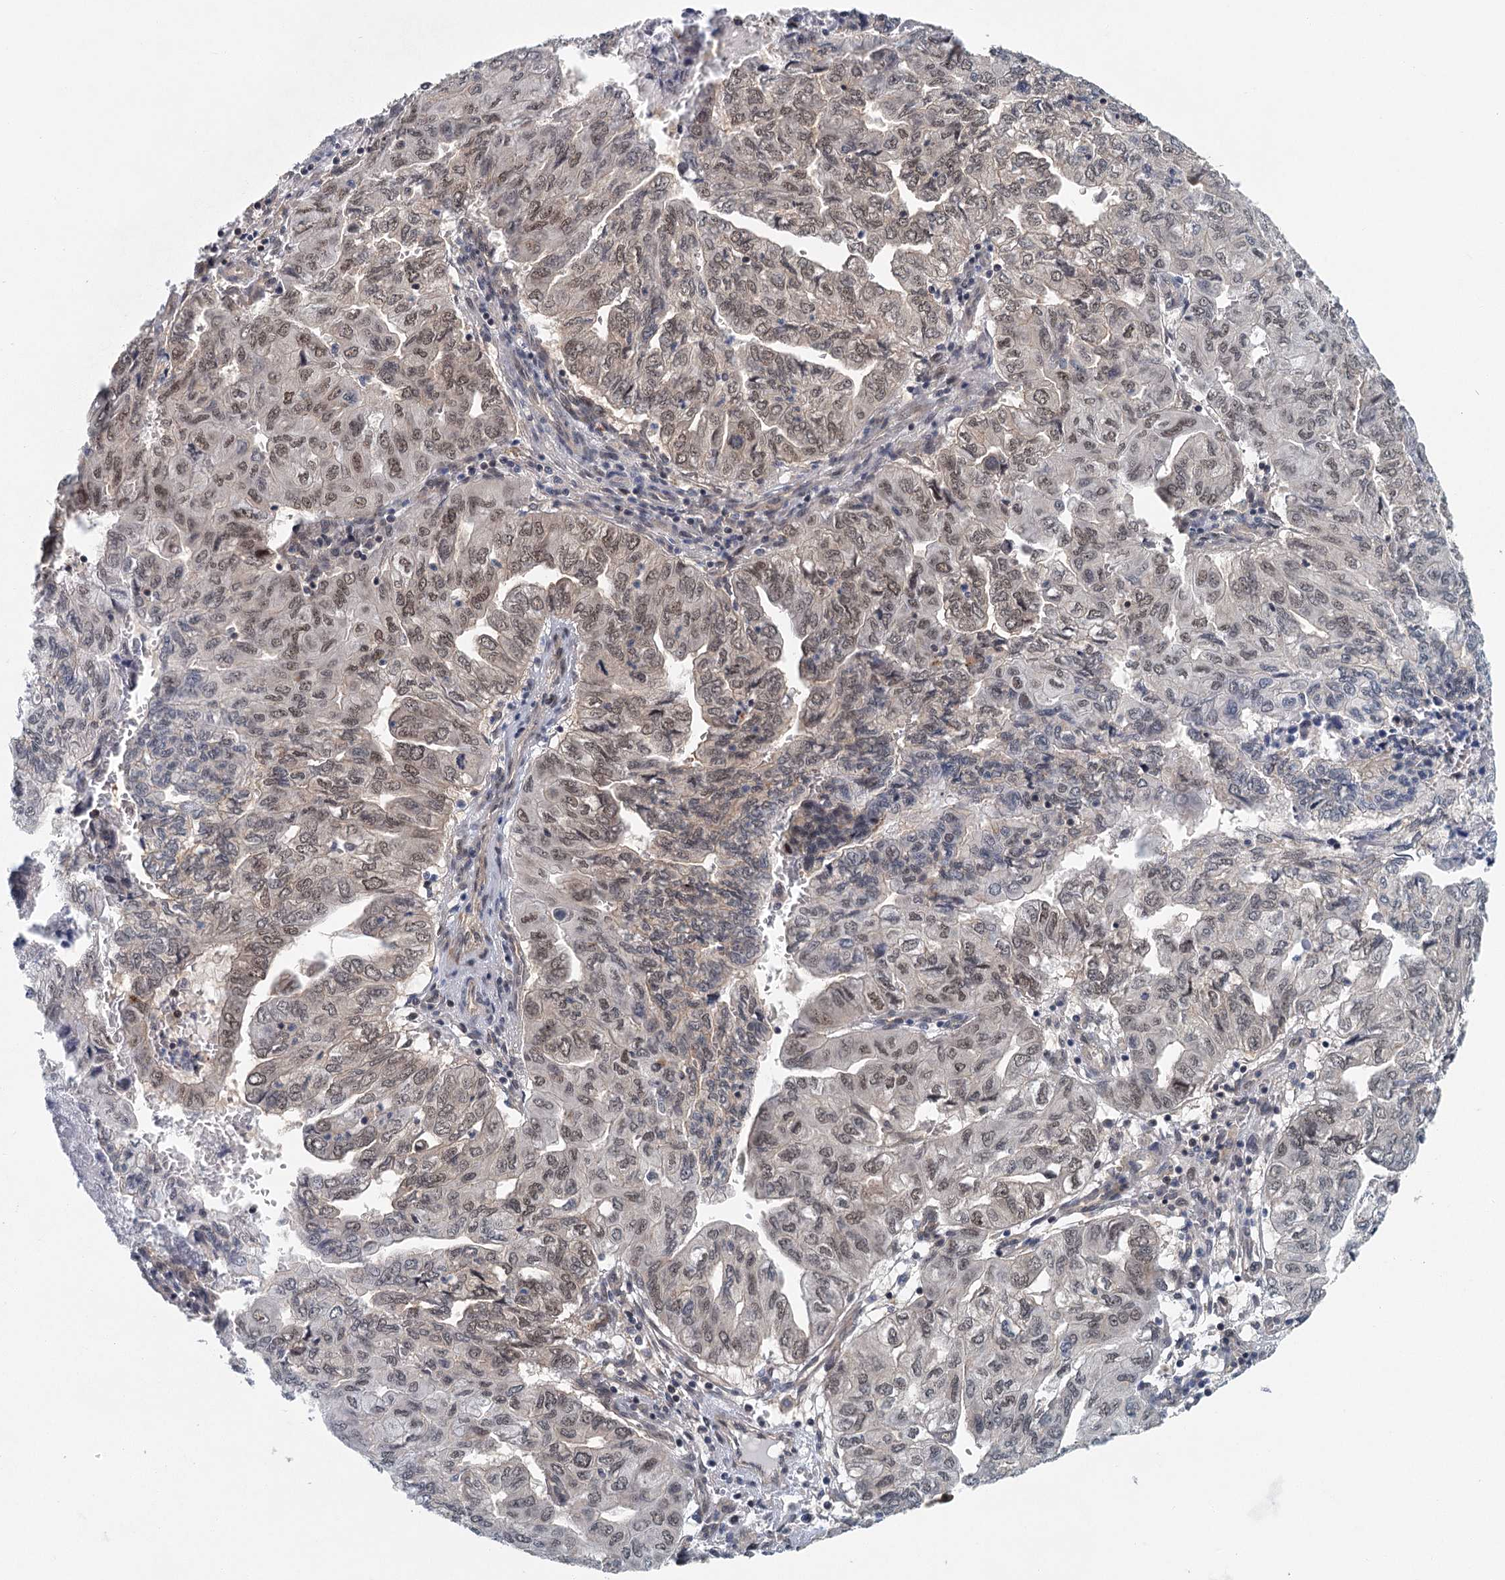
{"staining": {"intensity": "moderate", "quantity": ">75%", "location": "nuclear"}, "tissue": "pancreatic cancer", "cell_type": "Tumor cells", "image_type": "cancer", "snomed": [{"axis": "morphology", "description": "Adenocarcinoma, NOS"}, {"axis": "topography", "description": "Pancreas"}], "caption": "IHC photomicrograph of human pancreatic cancer (adenocarcinoma) stained for a protein (brown), which exhibits medium levels of moderate nuclear positivity in approximately >75% of tumor cells.", "gene": "TAS2R42", "patient": {"sex": "male", "age": 51}}